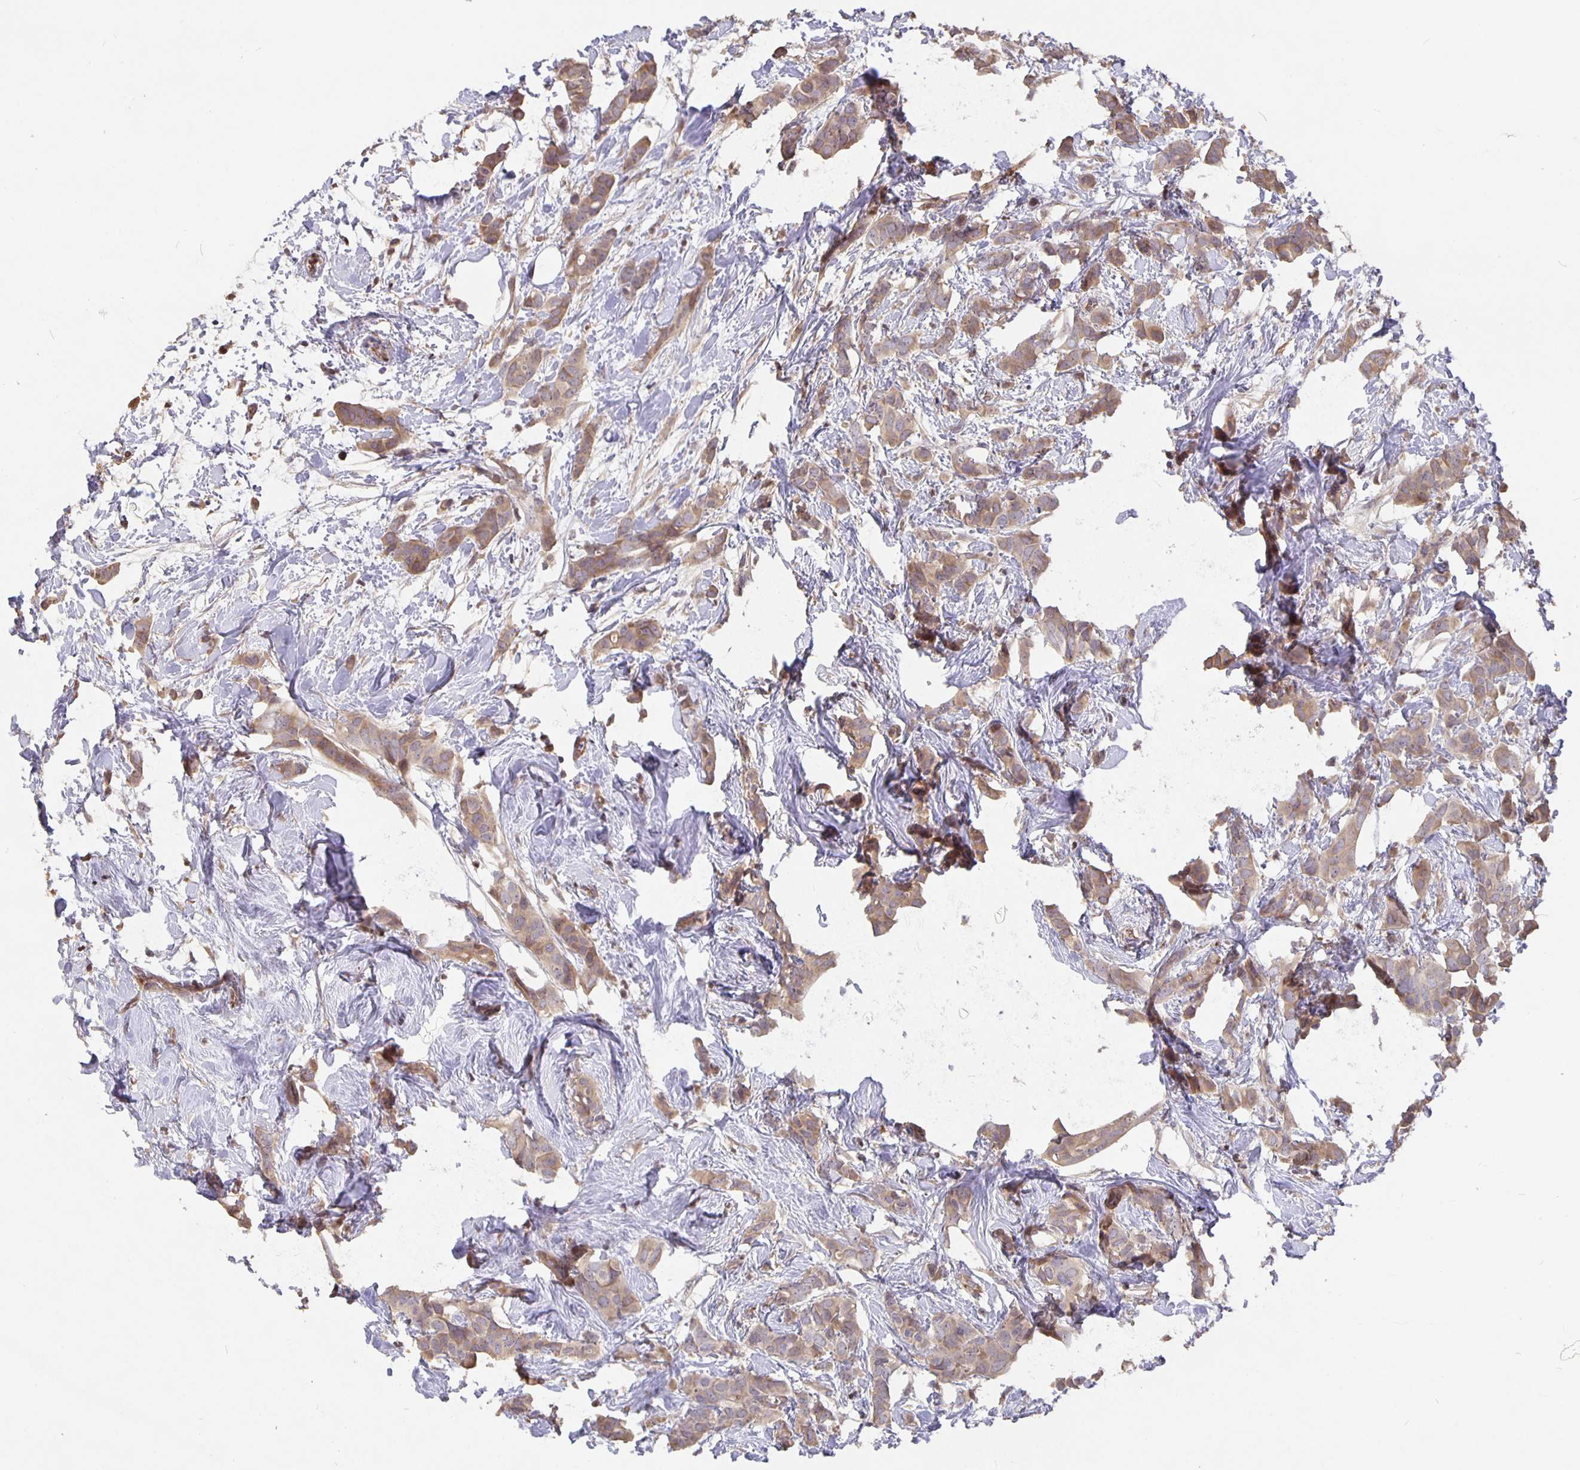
{"staining": {"intensity": "weak", "quantity": ">75%", "location": "cytoplasmic/membranous"}, "tissue": "breast cancer", "cell_type": "Tumor cells", "image_type": "cancer", "snomed": [{"axis": "morphology", "description": "Duct carcinoma"}, {"axis": "topography", "description": "Breast"}], "caption": "Protein expression analysis of human breast cancer (invasive ductal carcinoma) reveals weak cytoplasmic/membranous positivity in approximately >75% of tumor cells. The staining was performed using DAB to visualize the protein expression in brown, while the nuclei were stained in blue with hematoxylin (Magnification: 20x).", "gene": "NOG", "patient": {"sex": "female", "age": 62}}